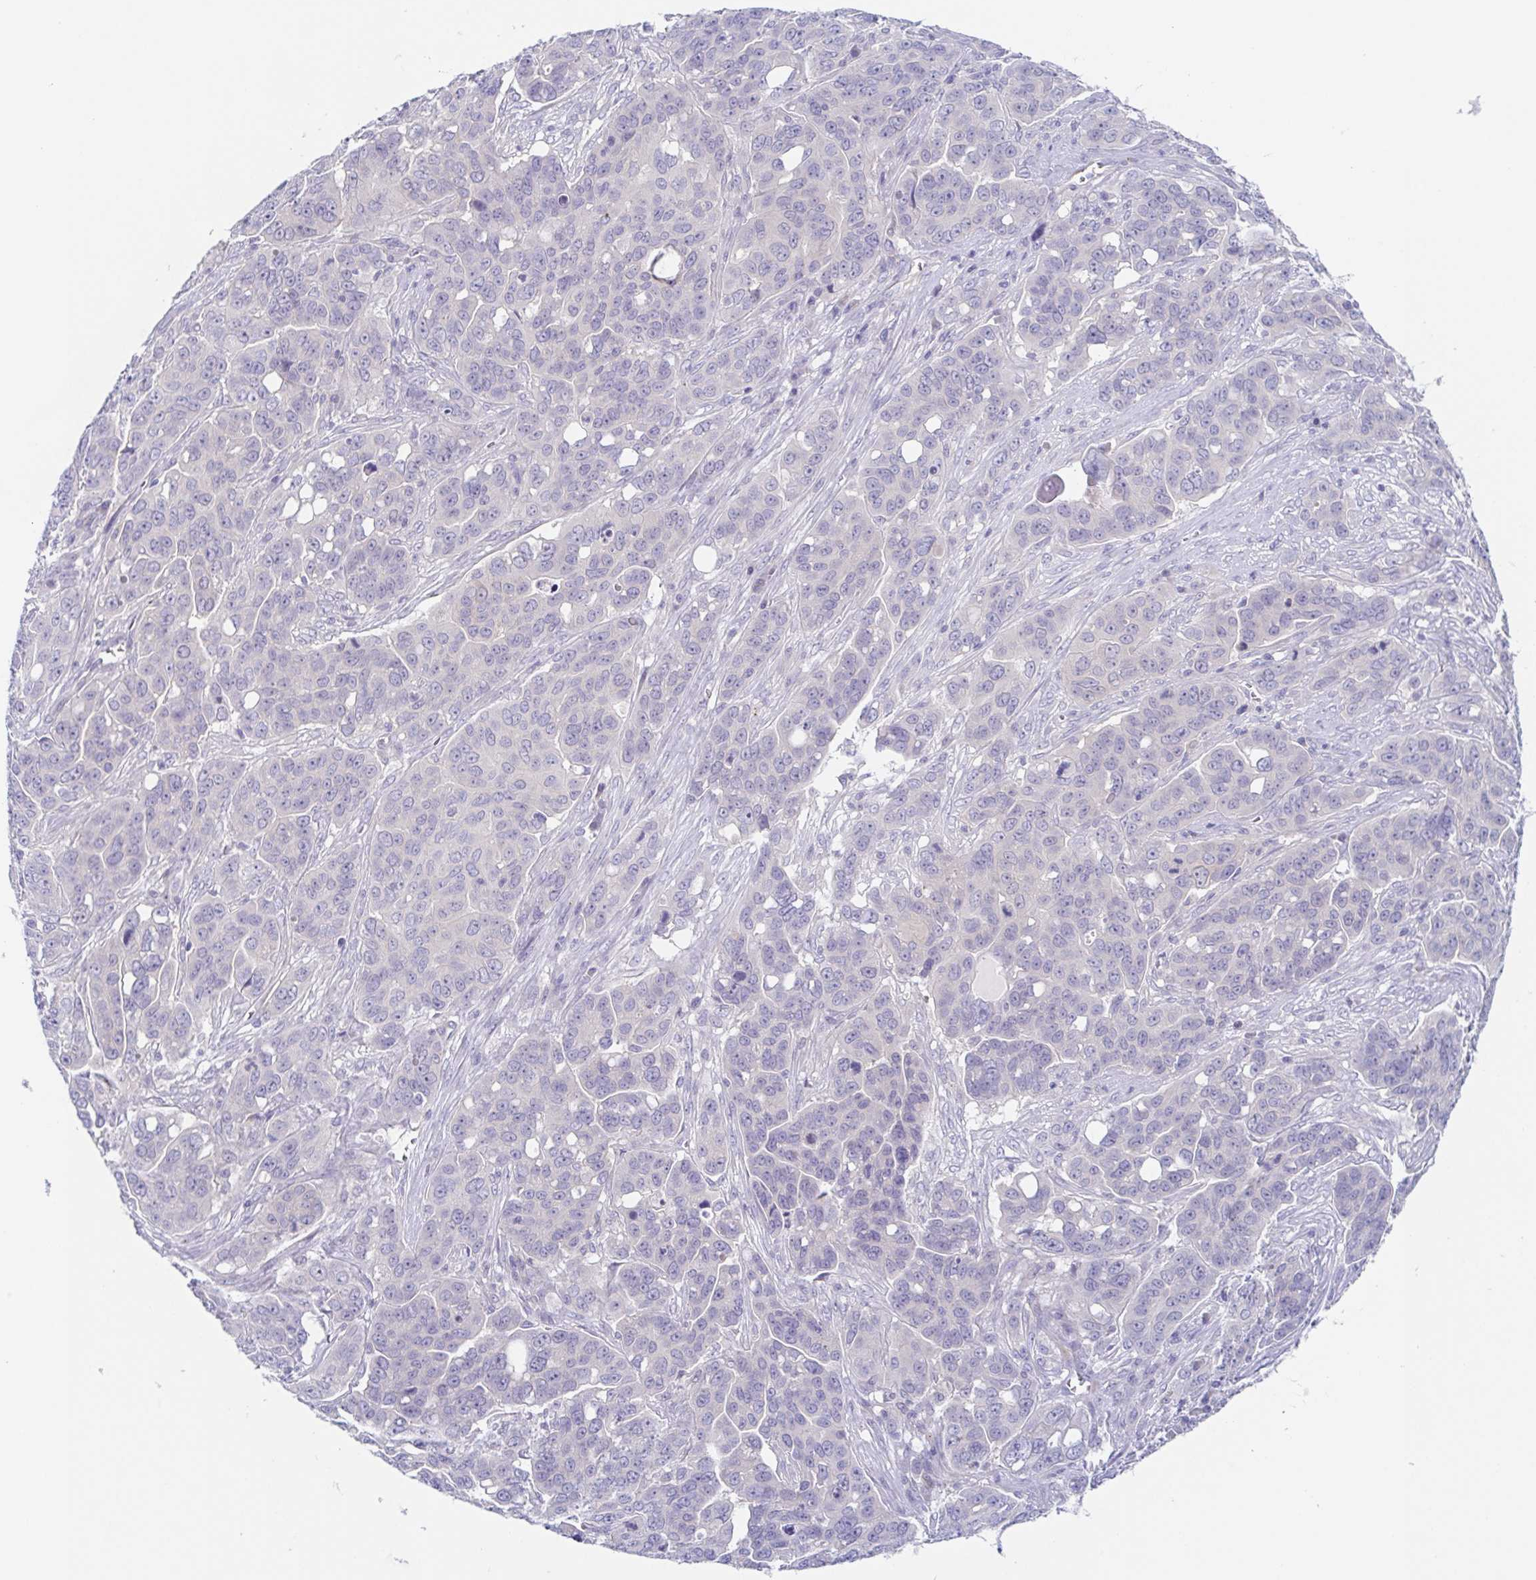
{"staining": {"intensity": "negative", "quantity": "none", "location": "none"}, "tissue": "ovarian cancer", "cell_type": "Tumor cells", "image_type": "cancer", "snomed": [{"axis": "morphology", "description": "Carcinoma, endometroid"}, {"axis": "topography", "description": "Ovary"}], "caption": "Immunohistochemistry (IHC) of human endometroid carcinoma (ovarian) exhibits no expression in tumor cells. Brightfield microscopy of immunohistochemistry (IHC) stained with DAB (3,3'-diaminobenzidine) (brown) and hematoxylin (blue), captured at high magnification.", "gene": "HTR2A", "patient": {"sex": "female", "age": 78}}